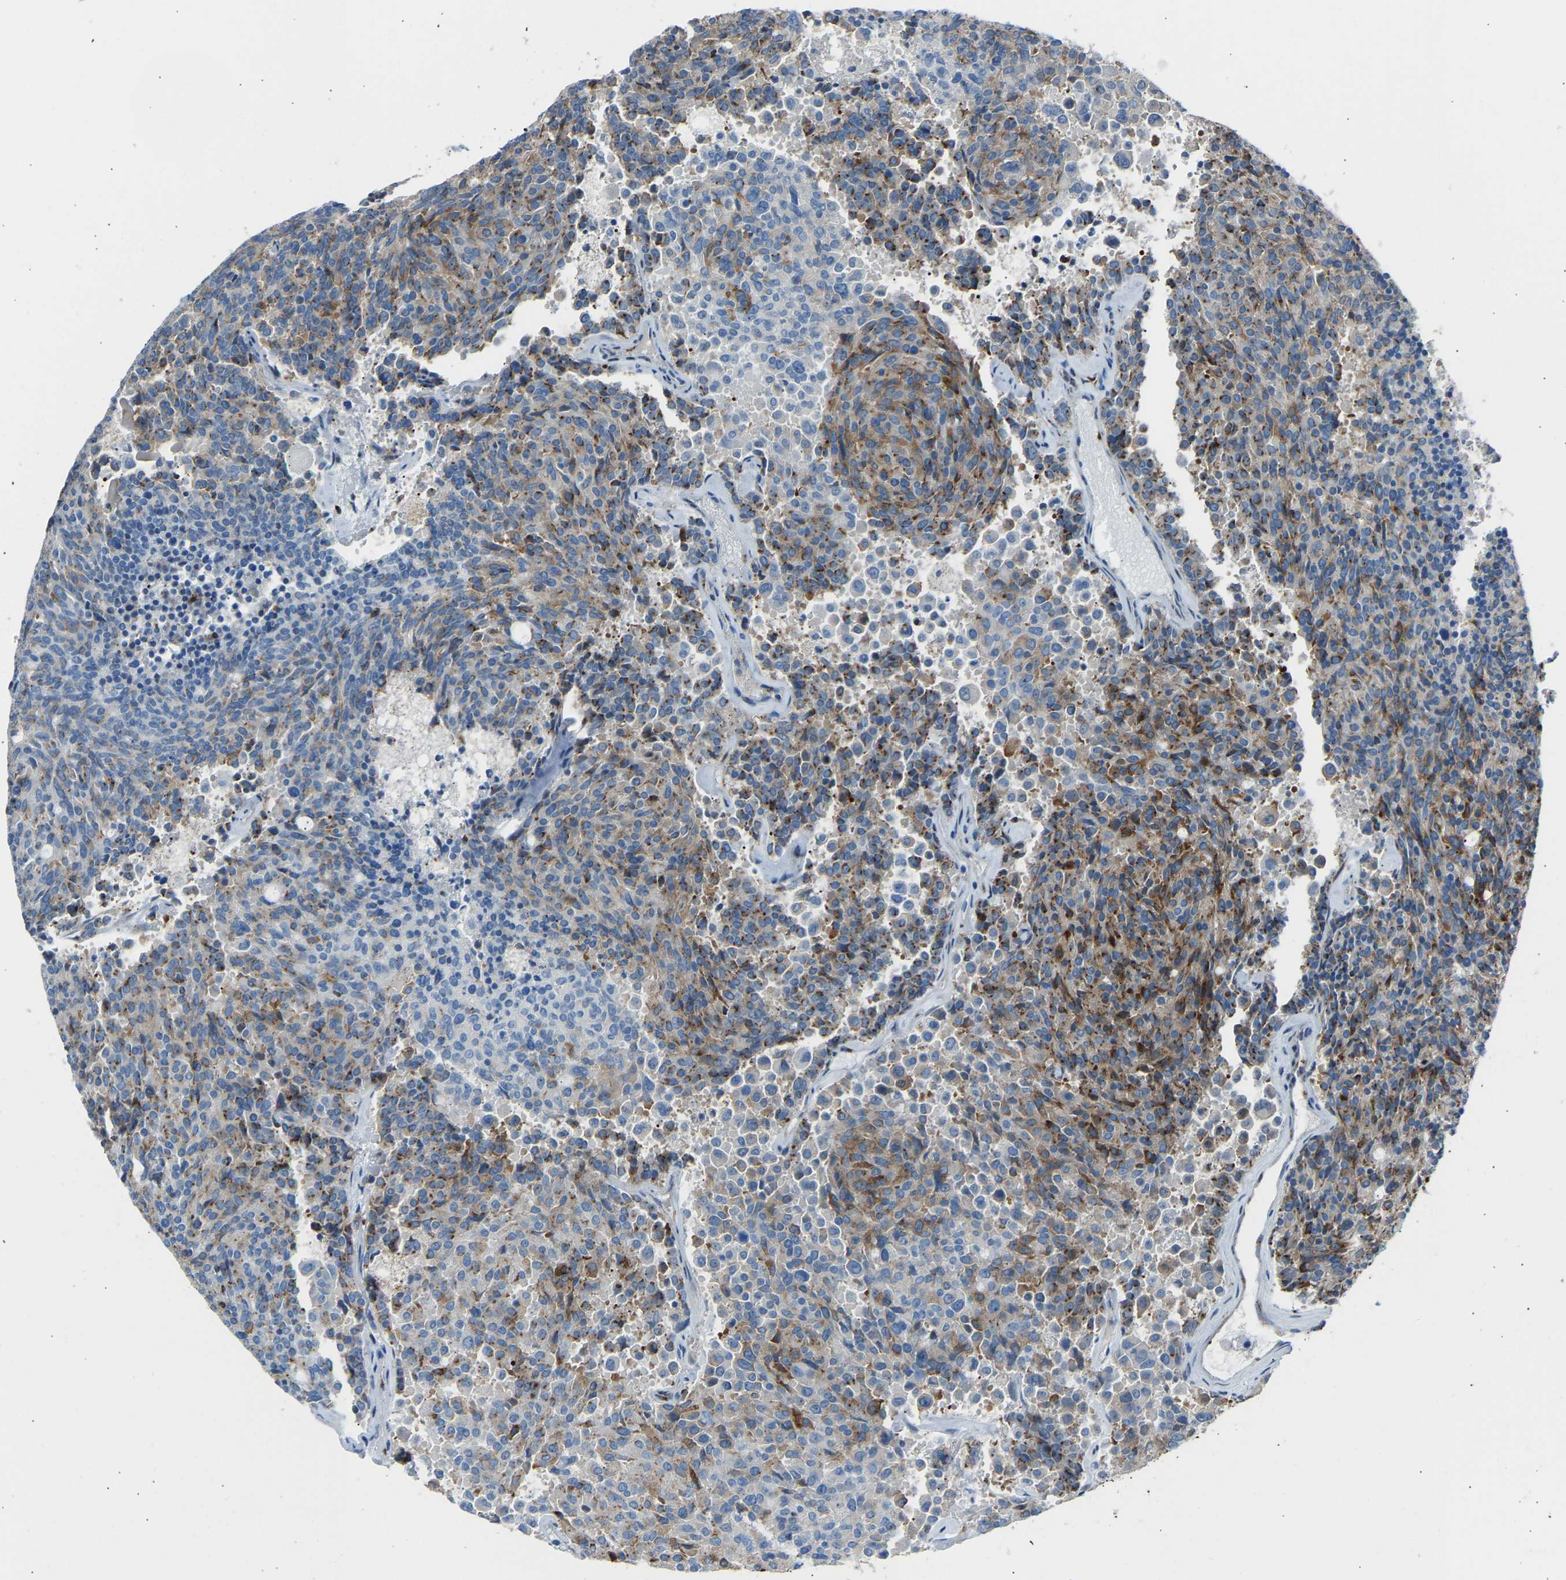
{"staining": {"intensity": "moderate", "quantity": ">75%", "location": "cytoplasmic/membranous"}, "tissue": "carcinoid", "cell_type": "Tumor cells", "image_type": "cancer", "snomed": [{"axis": "morphology", "description": "Carcinoid, malignant, NOS"}, {"axis": "topography", "description": "Pancreas"}], "caption": "Moderate cytoplasmic/membranous protein positivity is seen in about >75% of tumor cells in carcinoid (malignant).", "gene": "CYREN", "patient": {"sex": "female", "age": 54}}